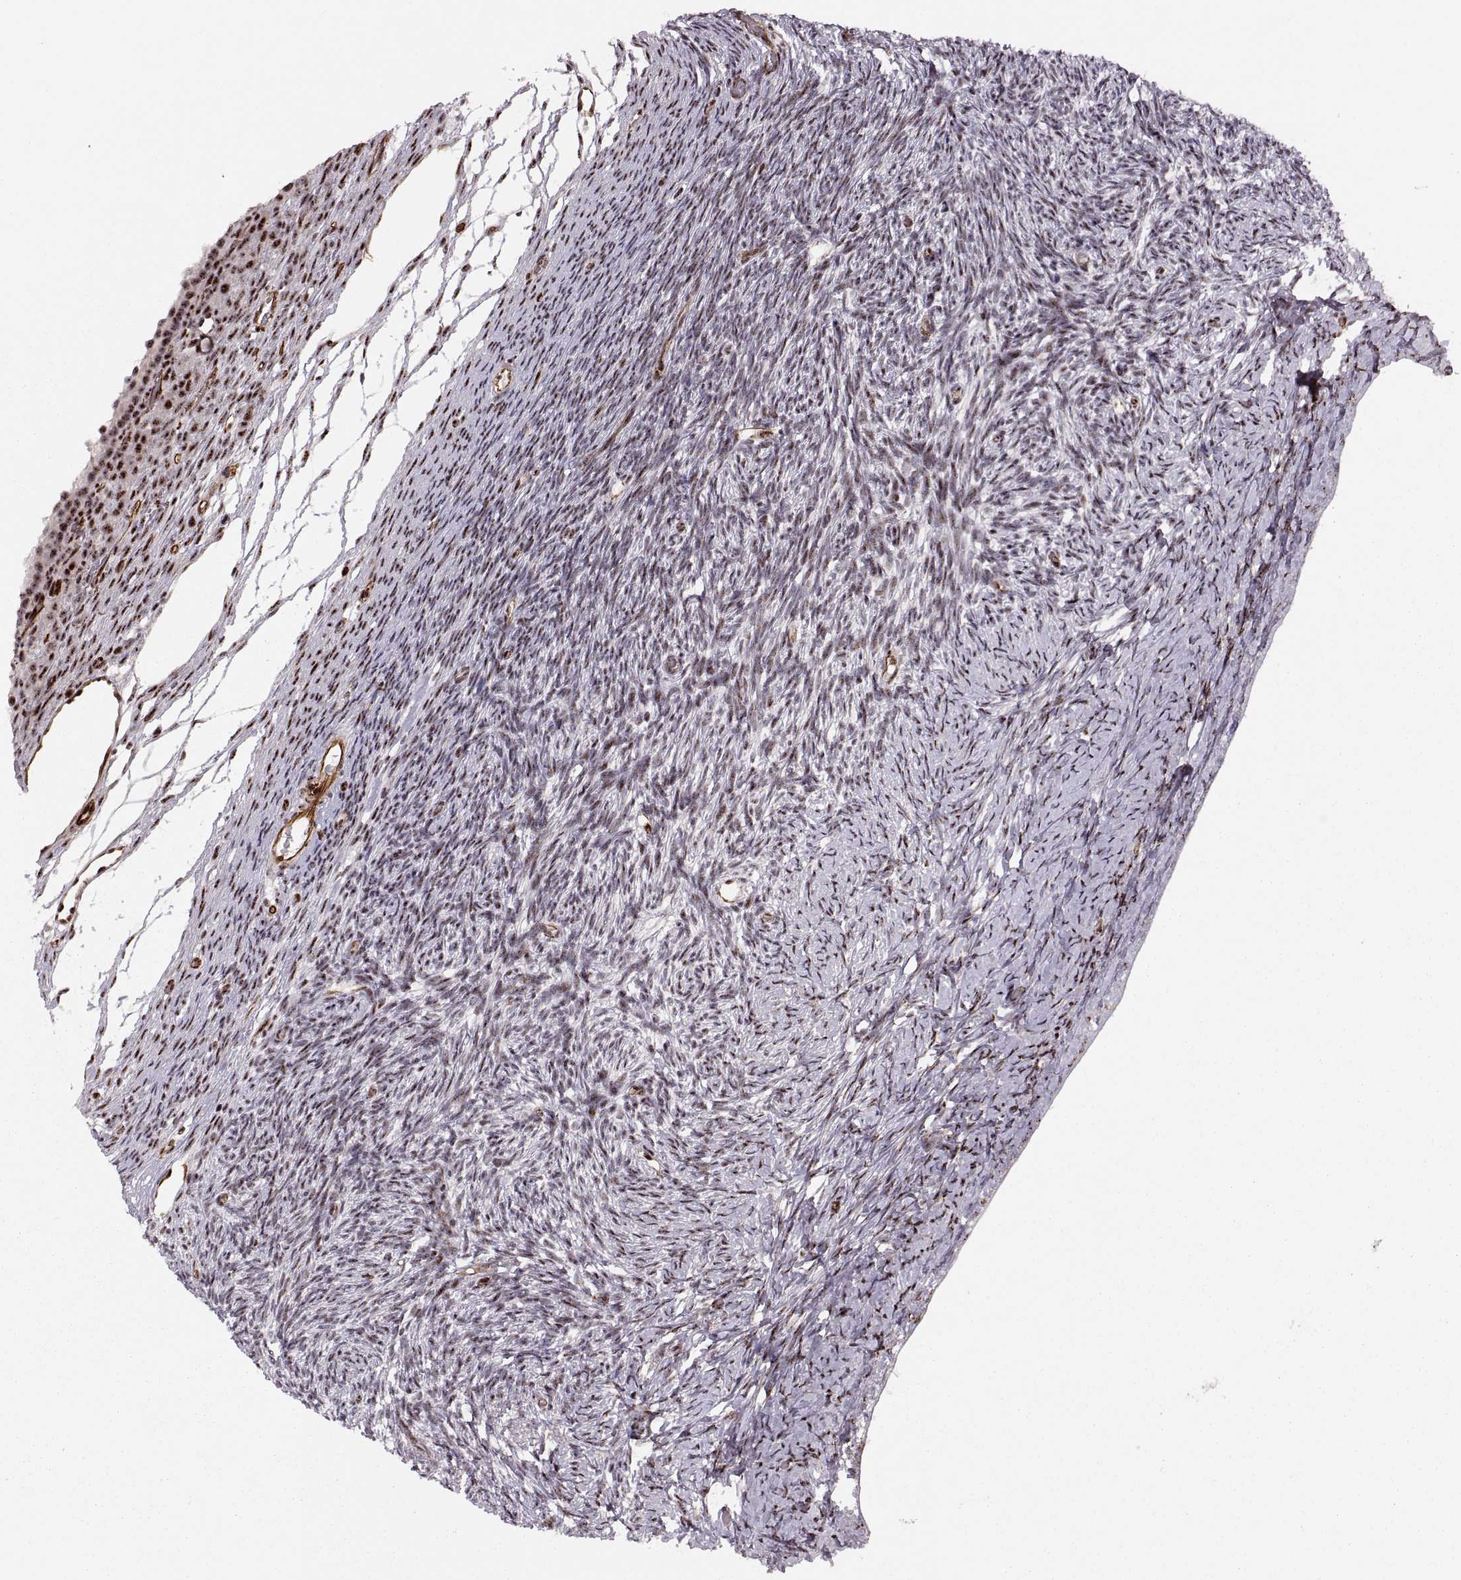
{"staining": {"intensity": "strong", "quantity": ">75%", "location": "nuclear"}, "tissue": "ovary", "cell_type": "Follicle cells", "image_type": "normal", "snomed": [{"axis": "morphology", "description": "Normal tissue, NOS"}, {"axis": "topography", "description": "Ovary"}], "caption": "Brown immunohistochemical staining in unremarkable ovary demonstrates strong nuclear staining in approximately >75% of follicle cells. Using DAB (3,3'-diaminobenzidine) (brown) and hematoxylin (blue) stains, captured at high magnification using brightfield microscopy.", "gene": "ZCCHC17", "patient": {"sex": "female", "age": 39}}